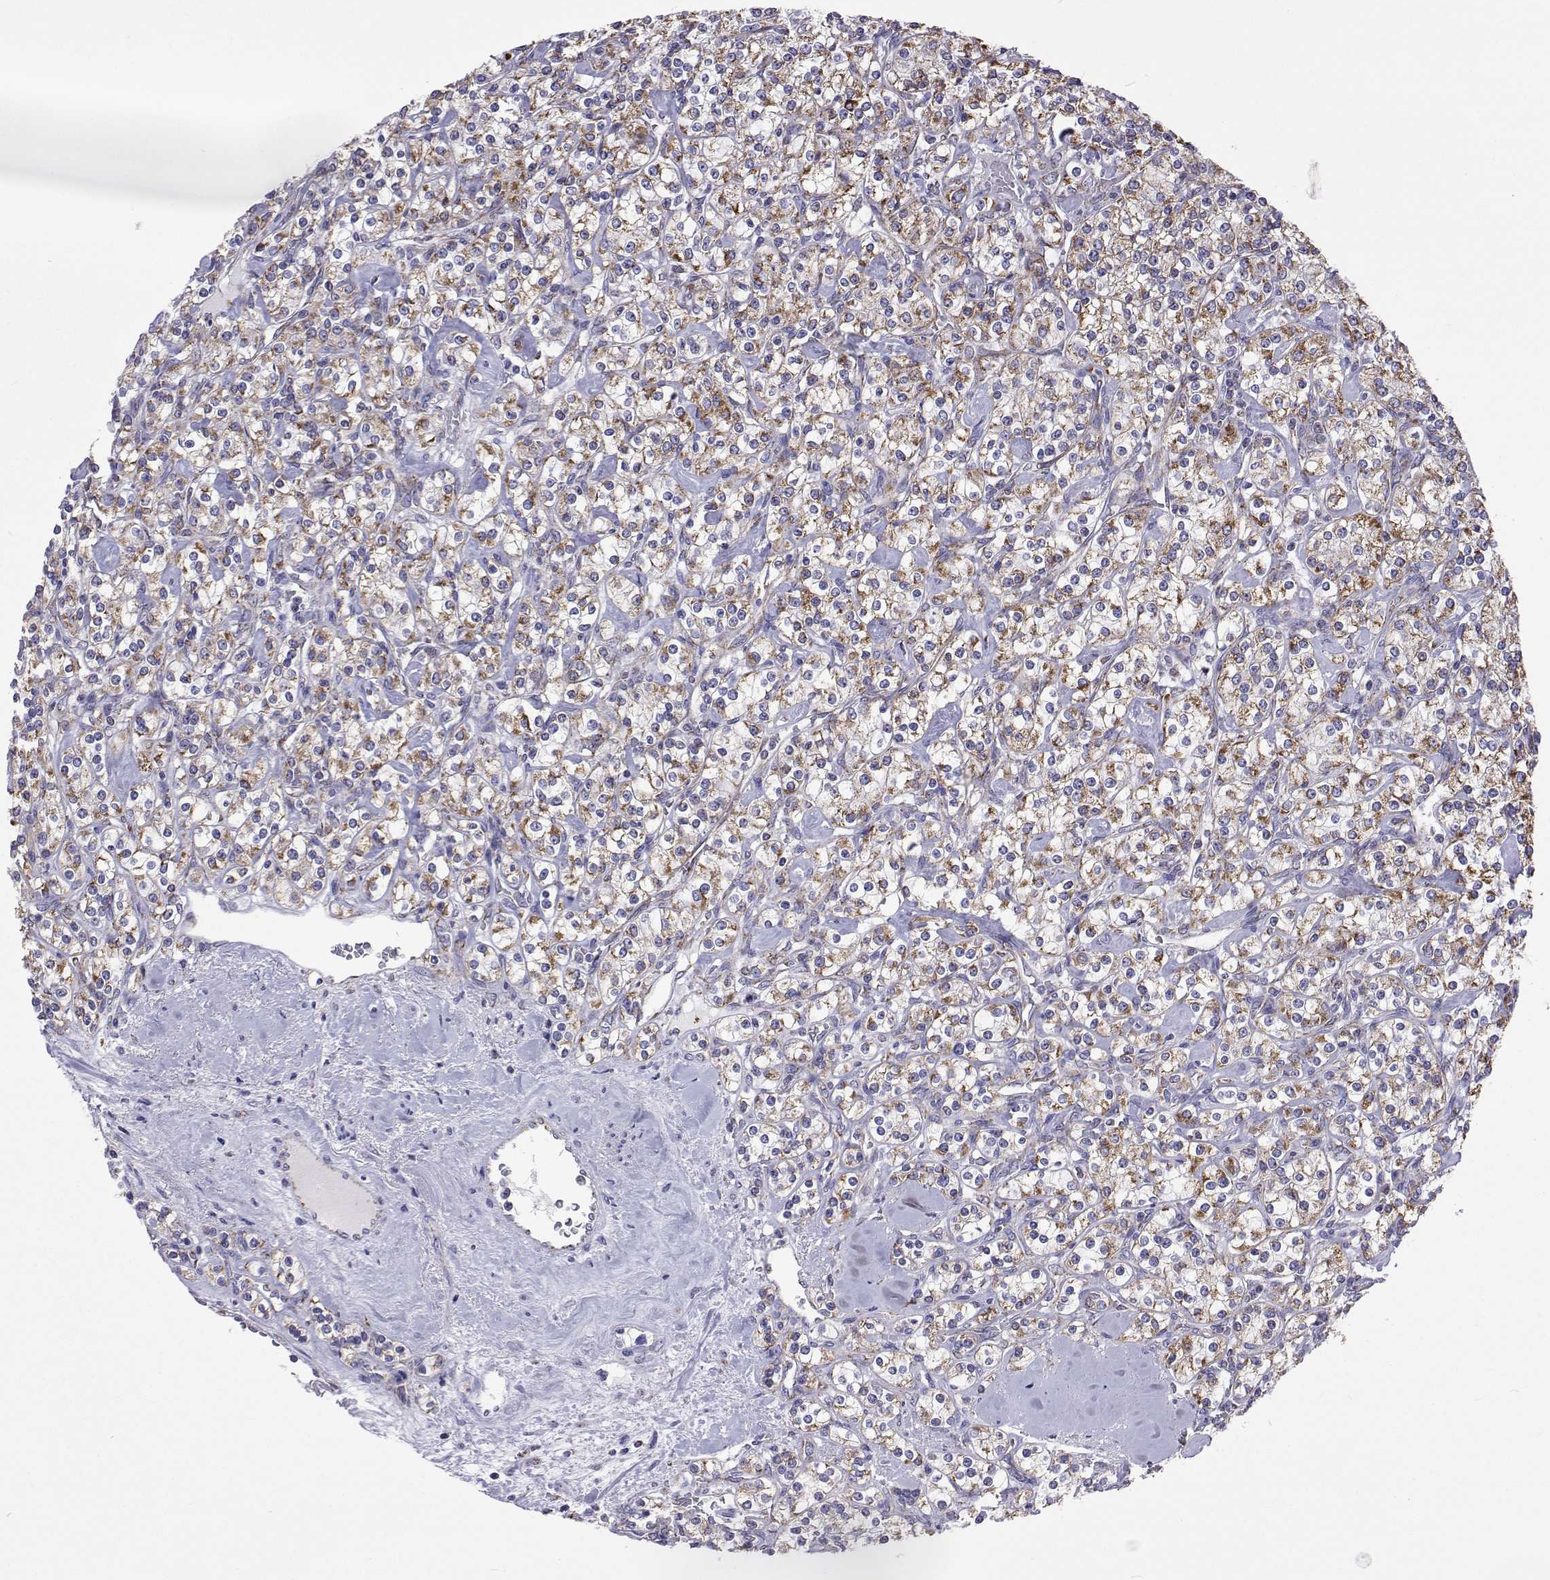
{"staining": {"intensity": "moderate", "quantity": "25%-75%", "location": "cytoplasmic/membranous"}, "tissue": "renal cancer", "cell_type": "Tumor cells", "image_type": "cancer", "snomed": [{"axis": "morphology", "description": "Adenocarcinoma, NOS"}, {"axis": "topography", "description": "Kidney"}], "caption": "A brown stain highlights moderate cytoplasmic/membranous expression of a protein in renal cancer tumor cells.", "gene": "MCCC2", "patient": {"sex": "male", "age": 77}}